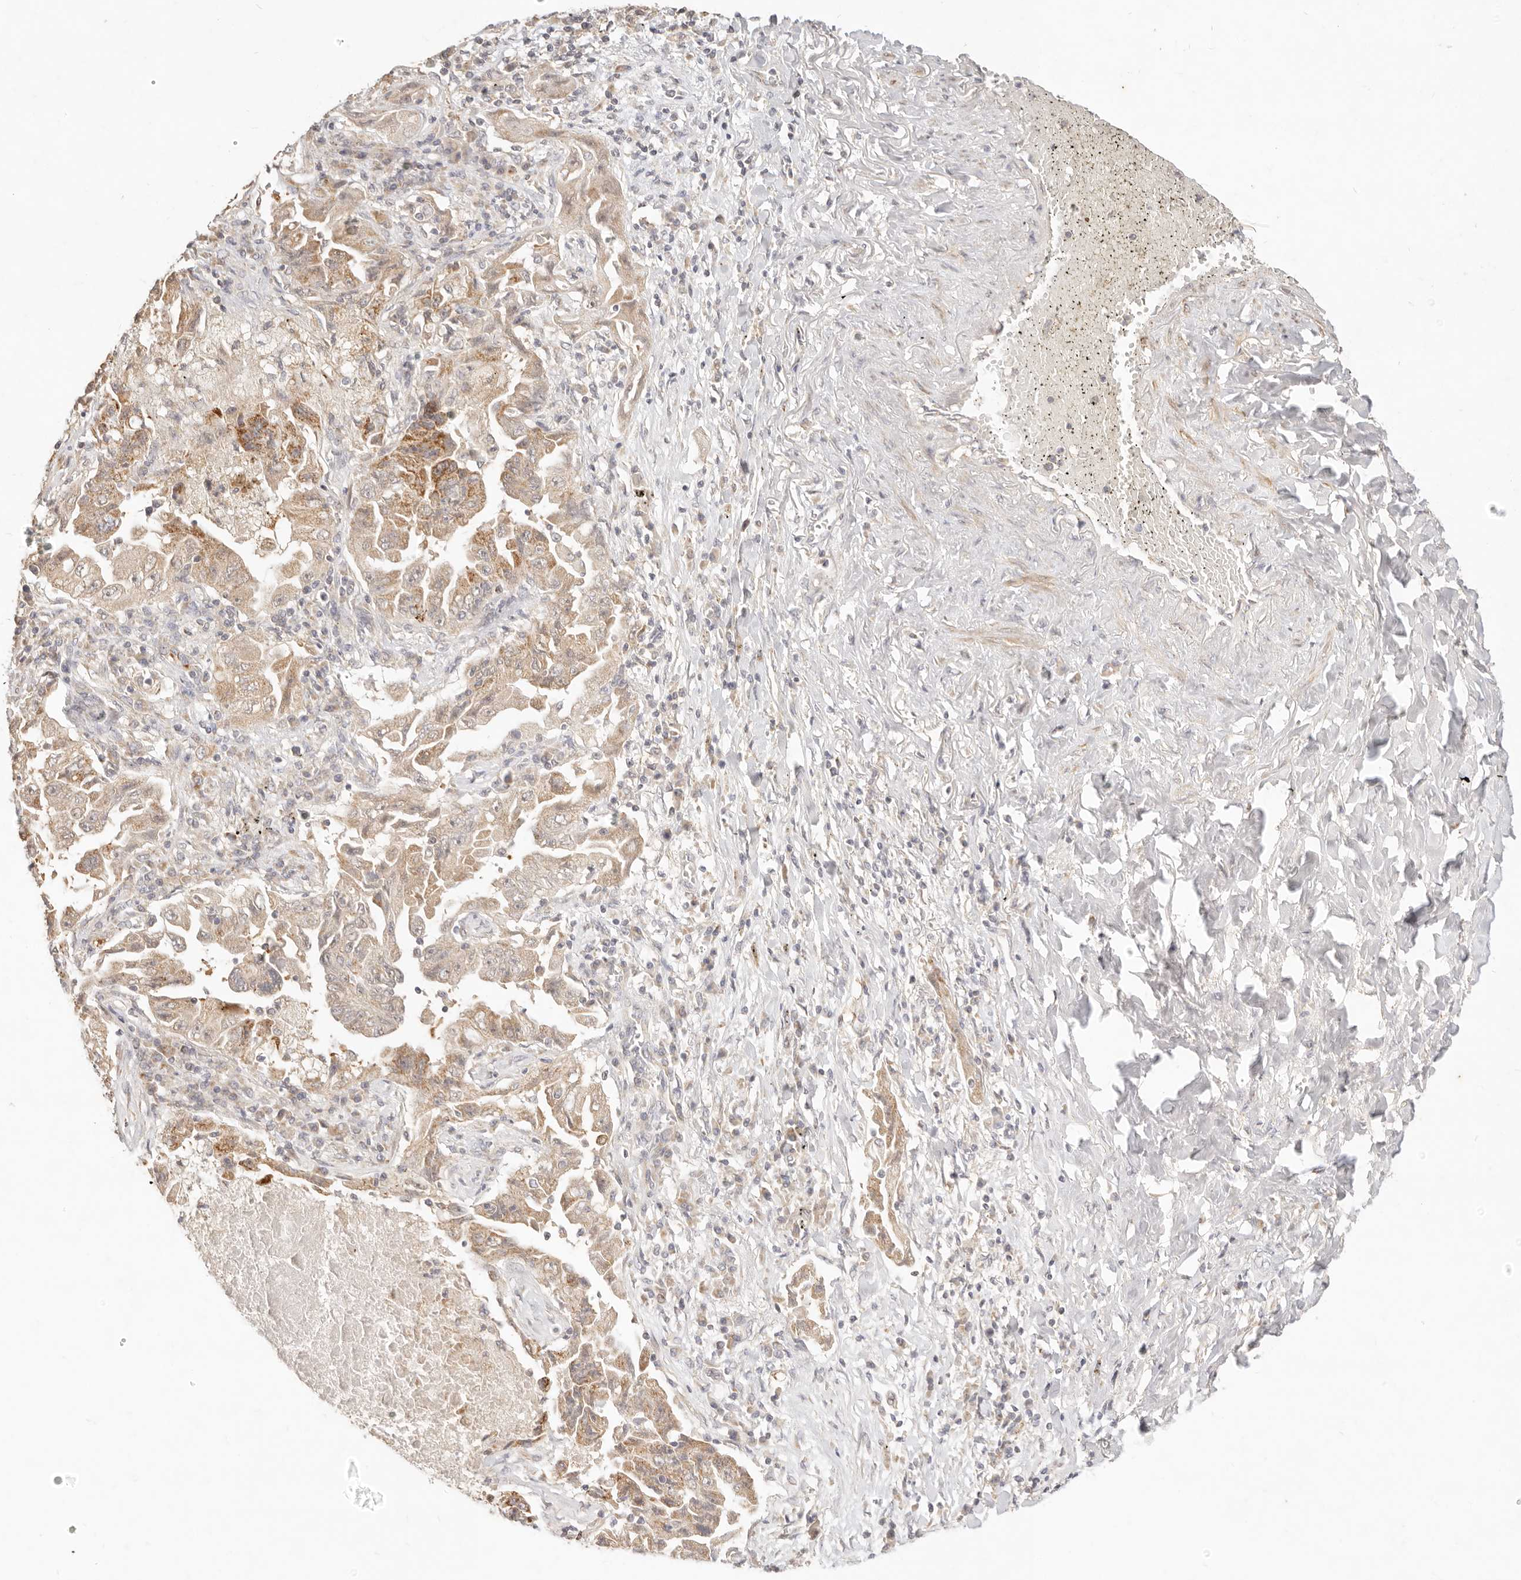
{"staining": {"intensity": "moderate", "quantity": ">75%", "location": "cytoplasmic/membranous"}, "tissue": "lung cancer", "cell_type": "Tumor cells", "image_type": "cancer", "snomed": [{"axis": "morphology", "description": "Adenocarcinoma, NOS"}, {"axis": "topography", "description": "Lung"}], "caption": "IHC (DAB (3,3'-diaminobenzidine)) staining of lung cancer (adenocarcinoma) reveals moderate cytoplasmic/membranous protein expression in about >75% of tumor cells.", "gene": "RUBCNL", "patient": {"sex": "female", "age": 51}}